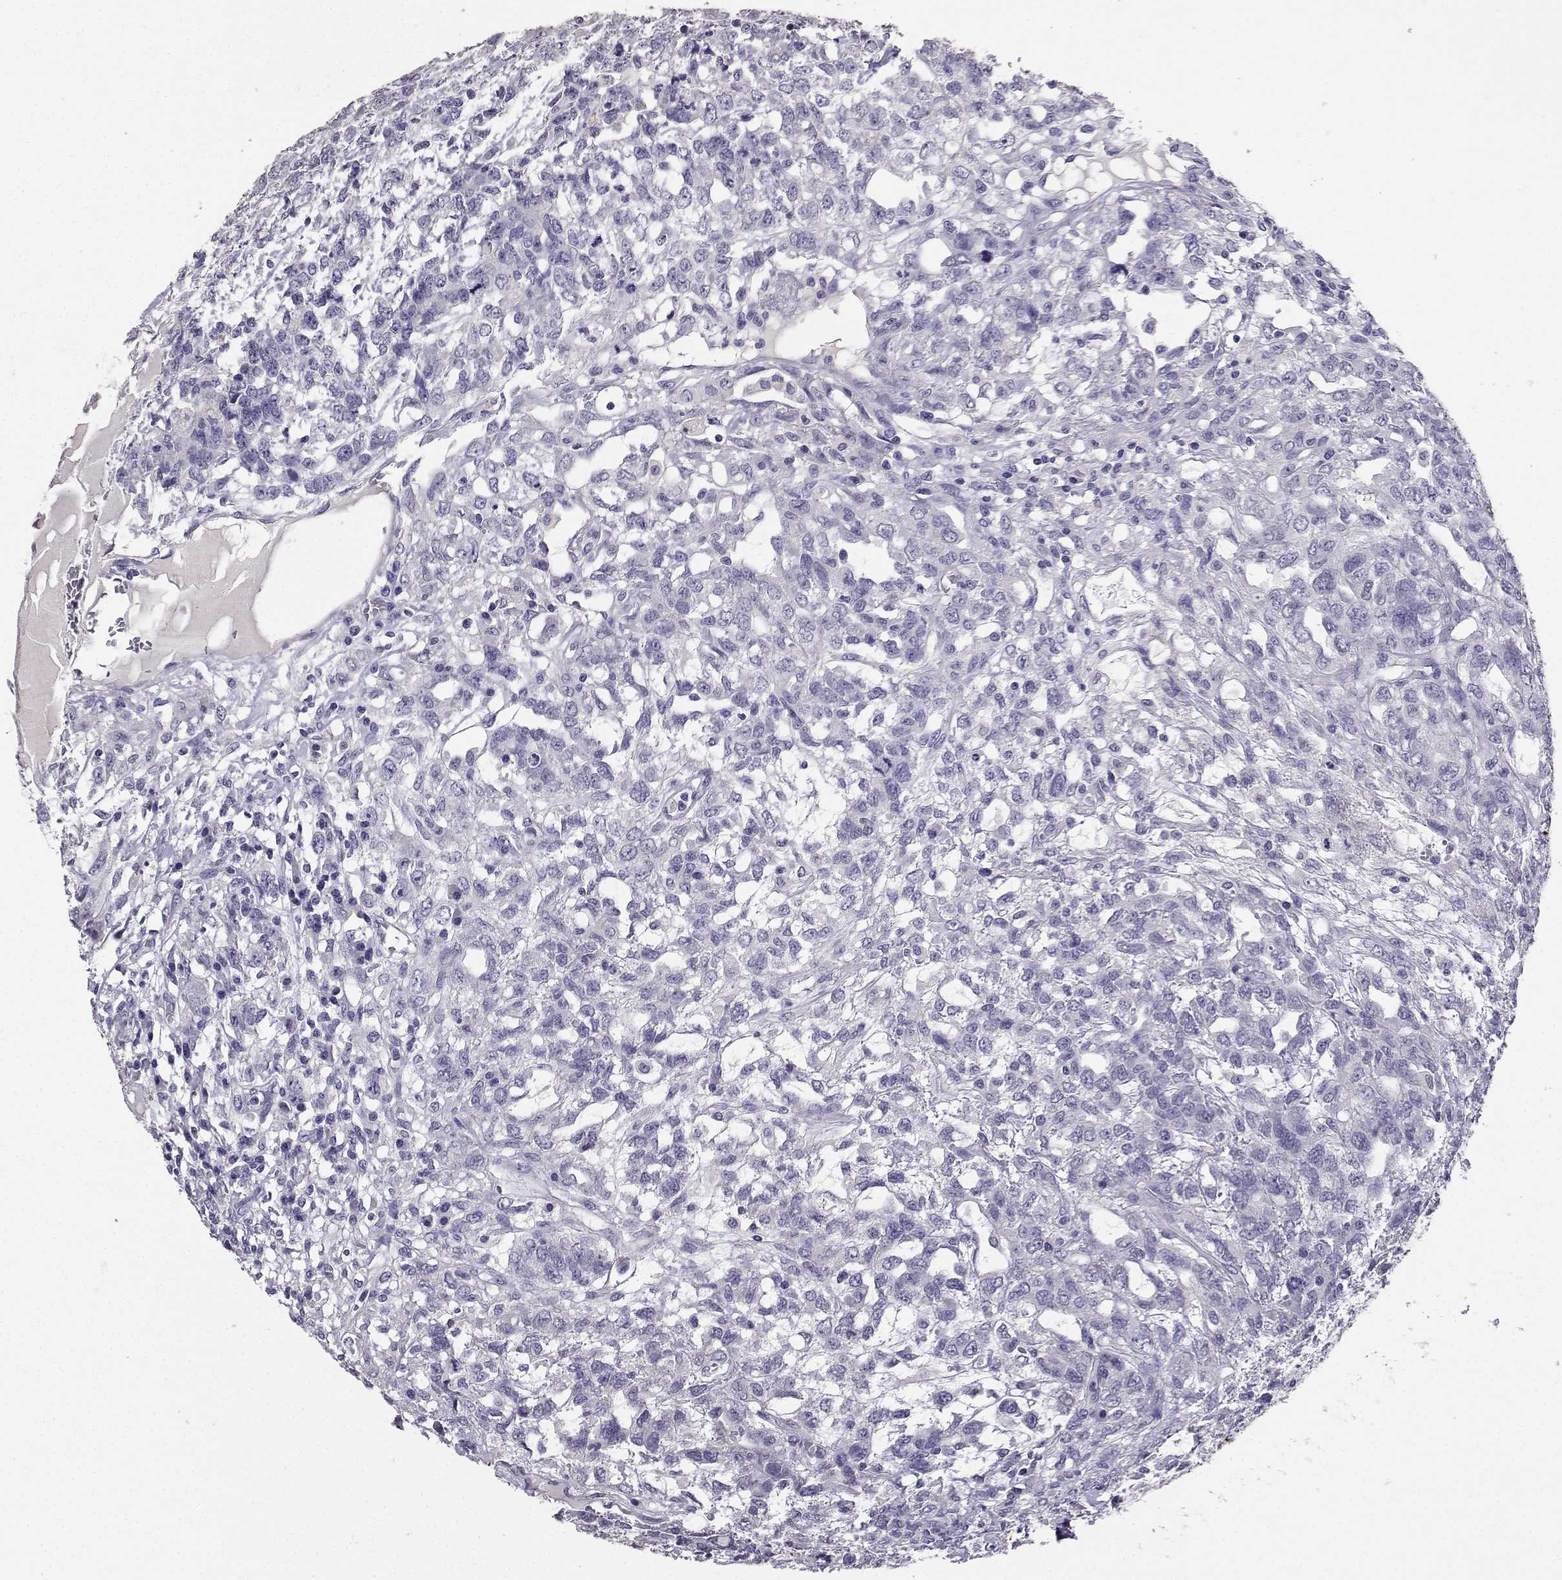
{"staining": {"intensity": "negative", "quantity": "none", "location": "none"}, "tissue": "testis cancer", "cell_type": "Tumor cells", "image_type": "cancer", "snomed": [{"axis": "morphology", "description": "Seminoma, NOS"}, {"axis": "topography", "description": "Testis"}], "caption": "Protein analysis of testis cancer reveals no significant positivity in tumor cells.", "gene": "SPAG11B", "patient": {"sex": "male", "age": 52}}